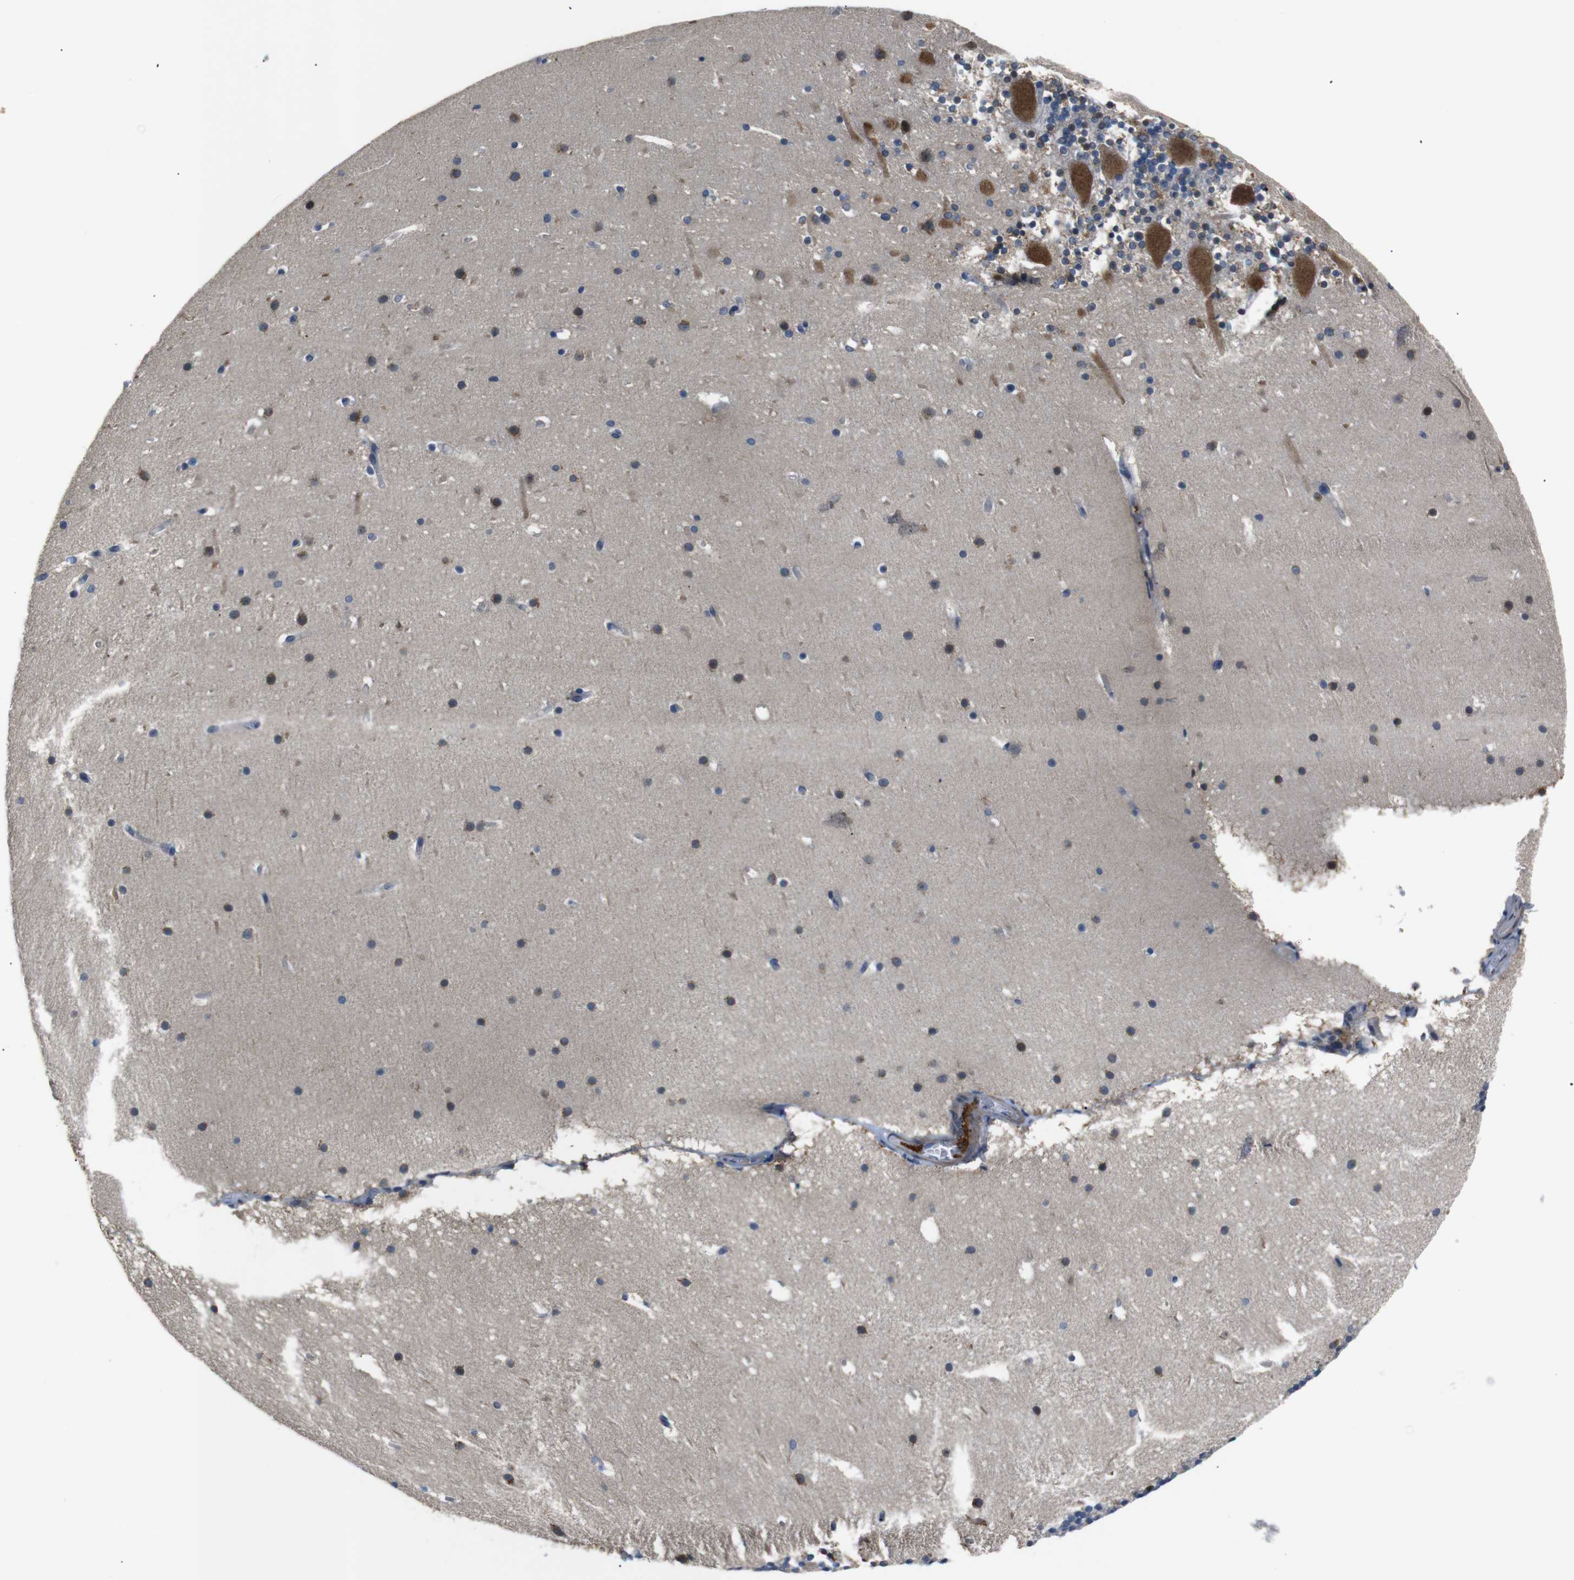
{"staining": {"intensity": "negative", "quantity": "none", "location": "none"}, "tissue": "cerebellum", "cell_type": "Cells in granular layer", "image_type": "normal", "snomed": [{"axis": "morphology", "description": "Normal tissue, NOS"}, {"axis": "topography", "description": "Cerebellum"}], "caption": "Cells in granular layer are negative for brown protein staining in benign cerebellum.", "gene": "TMED2", "patient": {"sex": "male", "age": 45}}